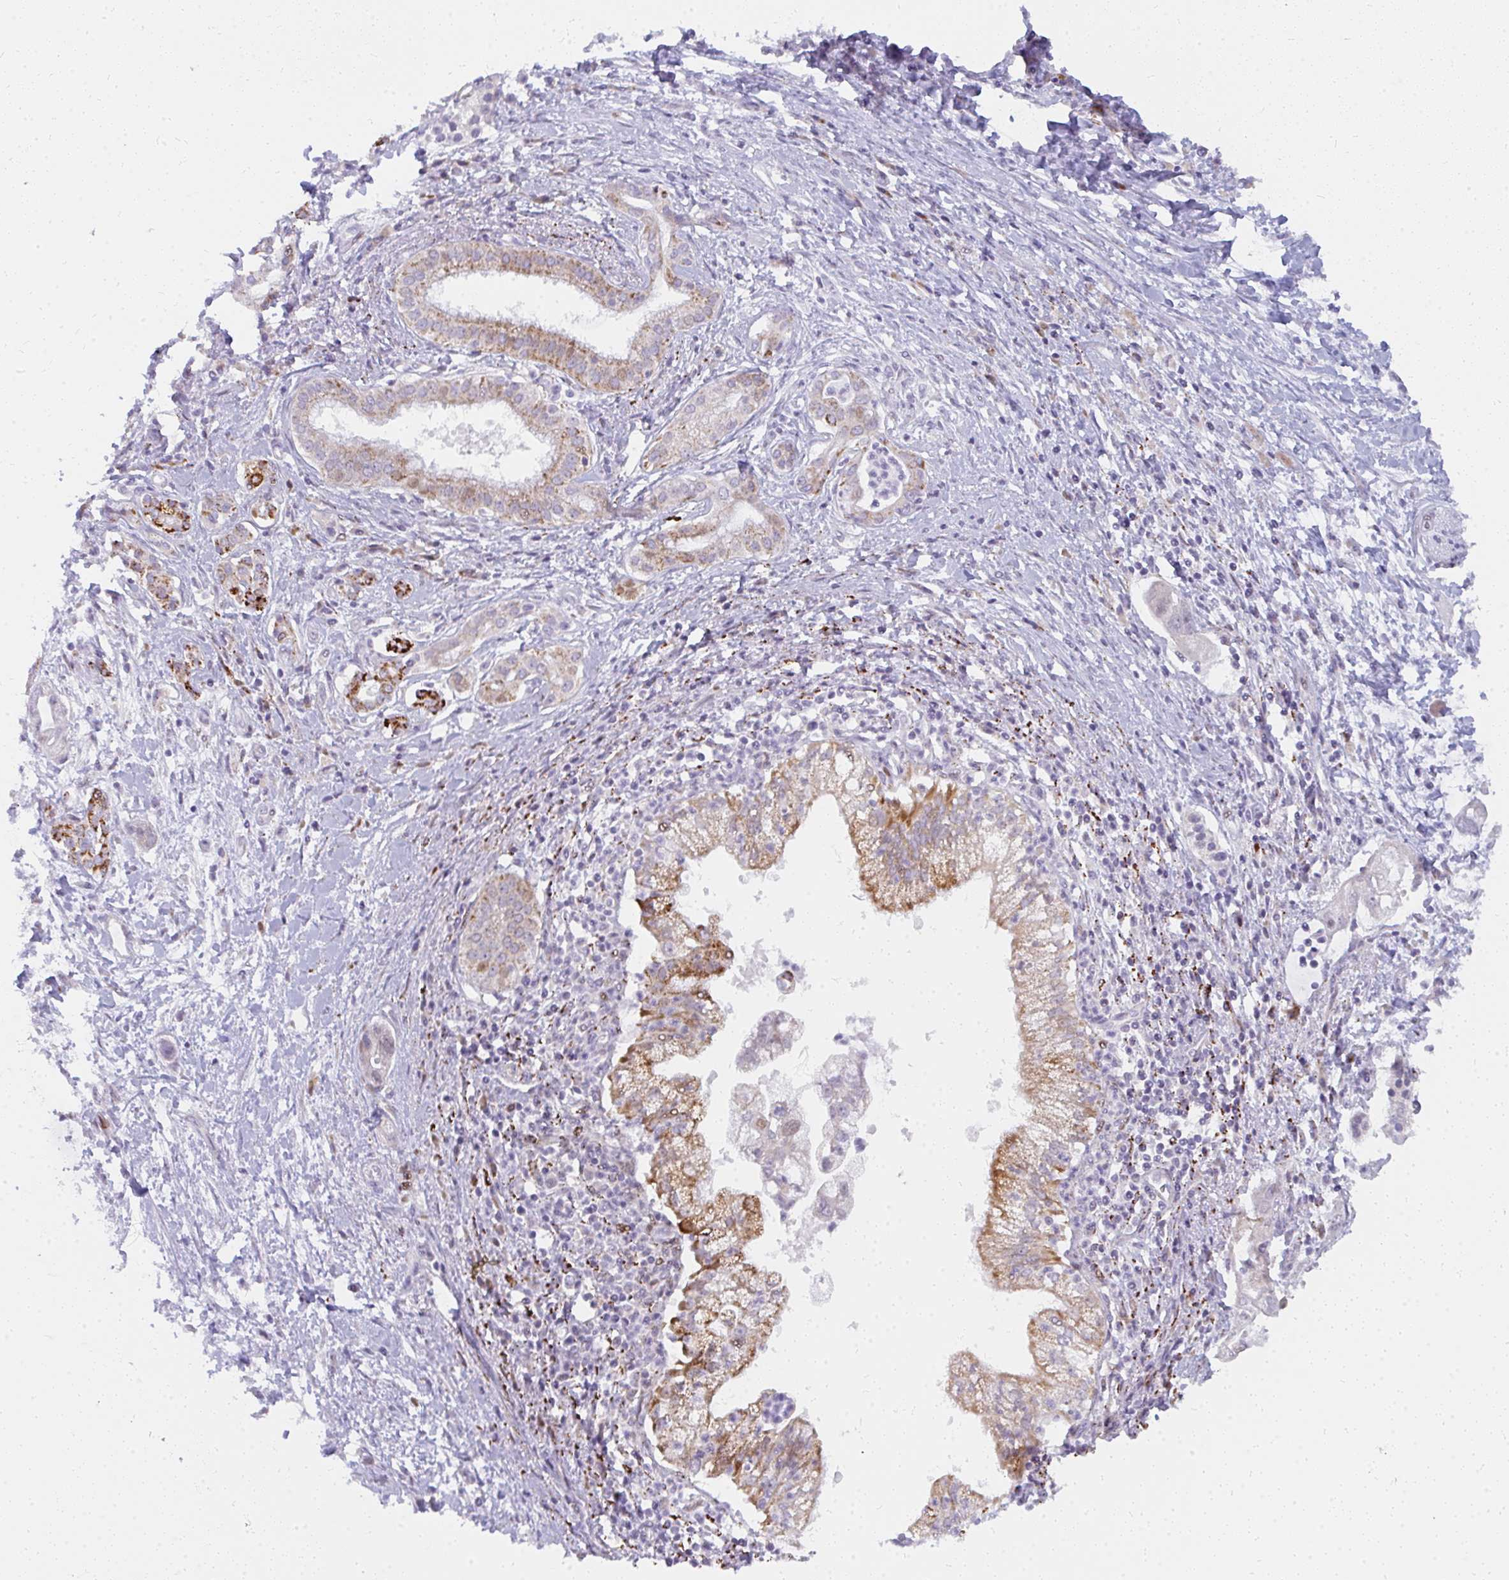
{"staining": {"intensity": "strong", "quantity": "<25%", "location": "cytoplasmic/membranous,nuclear"}, "tissue": "pancreatic cancer", "cell_type": "Tumor cells", "image_type": "cancer", "snomed": [{"axis": "morphology", "description": "Adenocarcinoma, NOS"}, {"axis": "topography", "description": "Pancreas"}], "caption": "Immunohistochemistry (IHC) staining of pancreatic adenocarcinoma, which displays medium levels of strong cytoplasmic/membranous and nuclear staining in about <25% of tumor cells indicating strong cytoplasmic/membranous and nuclear protein staining. The staining was performed using DAB (brown) for protein detection and nuclei were counterstained in hematoxylin (blue).", "gene": "PLA2G5", "patient": {"sex": "male", "age": 70}}